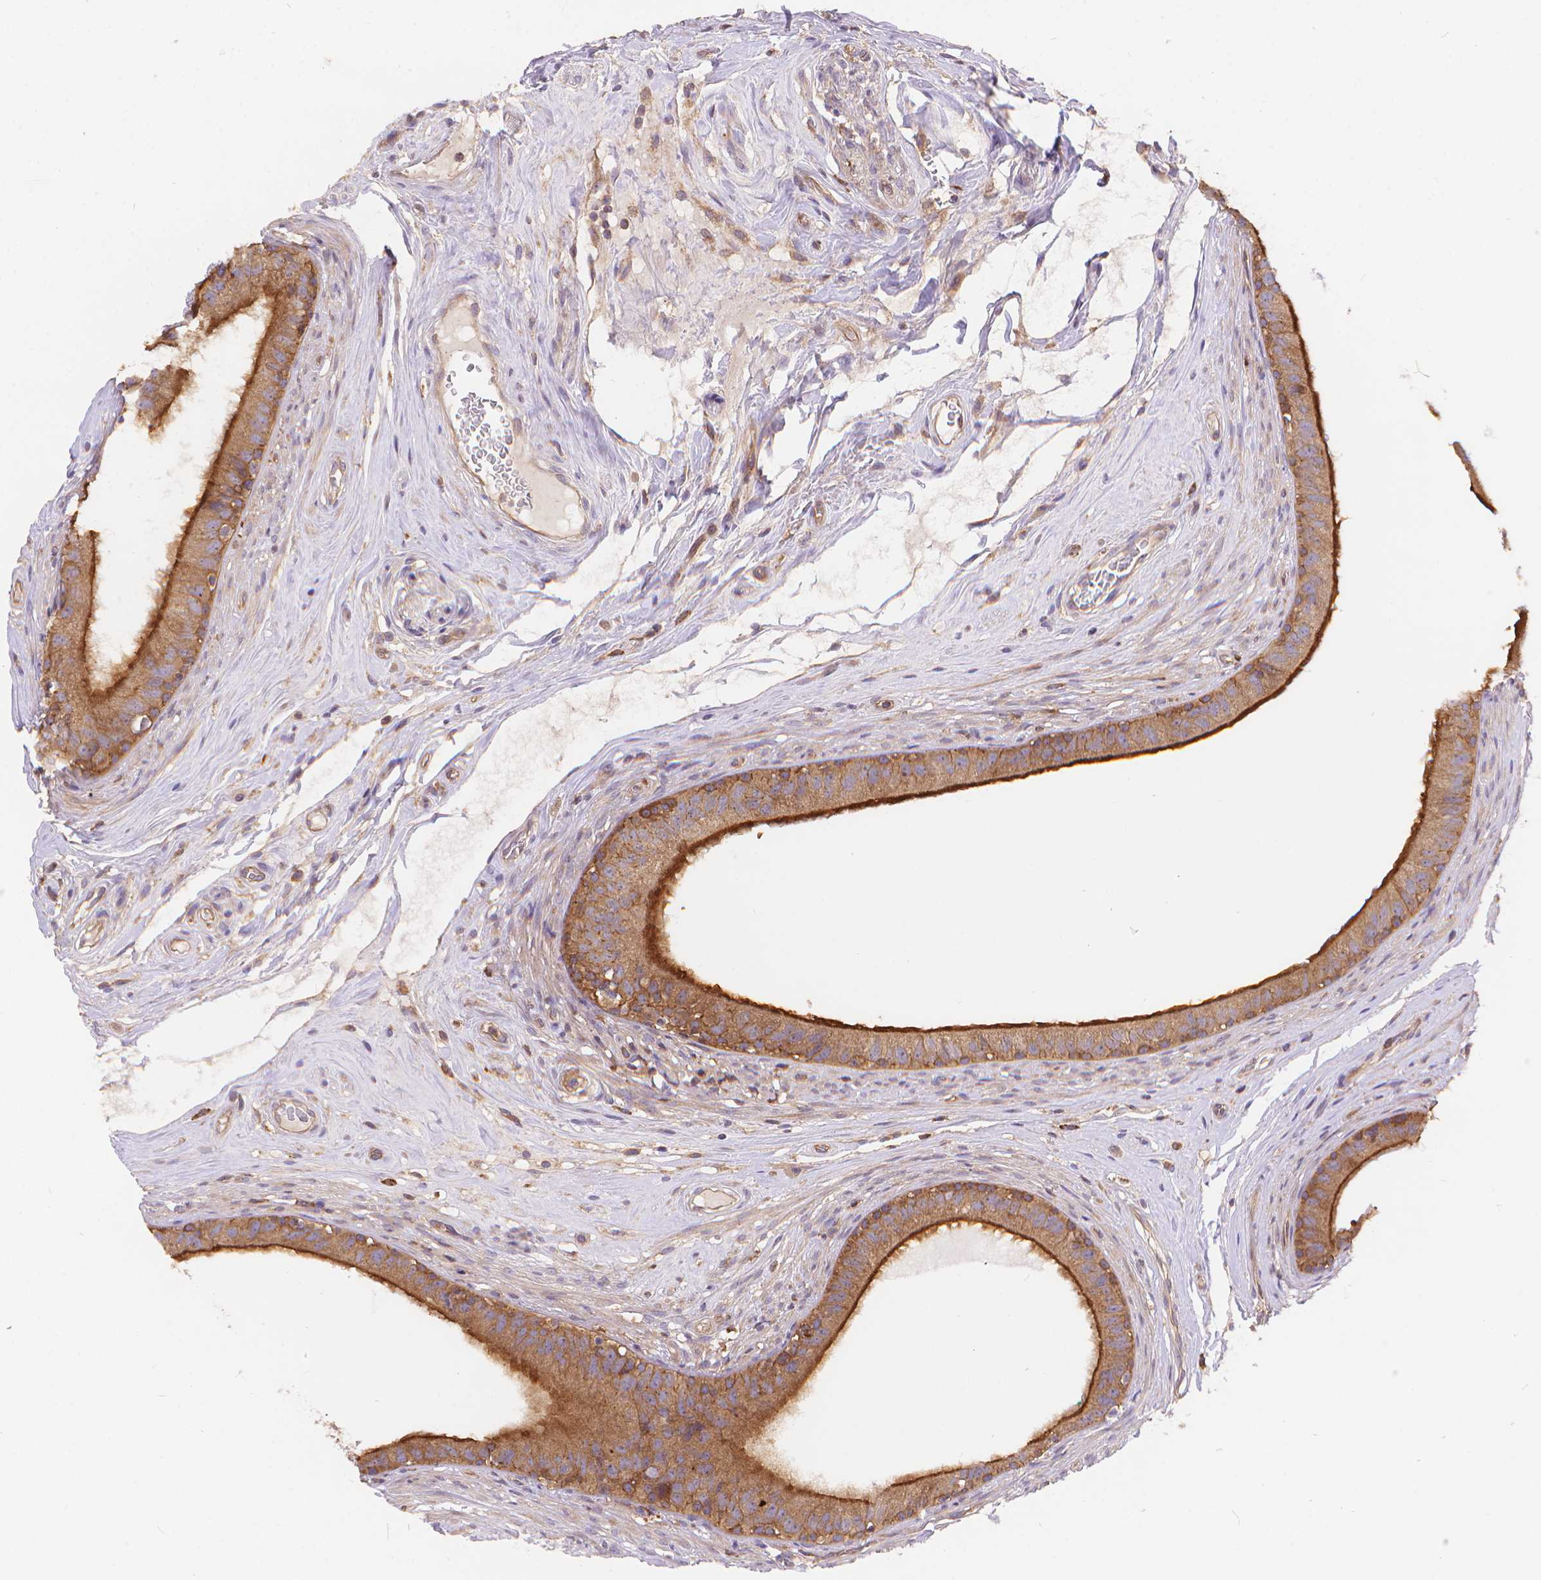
{"staining": {"intensity": "strong", "quantity": ">75%", "location": "cytoplasmic/membranous"}, "tissue": "epididymis", "cell_type": "Glandular cells", "image_type": "normal", "snomed": [{"axis": "morphology", "description": "Normal tissue, NOS"}, {"axis": "topography", "description": "Epididymis"}], "caption": "High-magnification brightfield microscopy of benign epididymis stained with DAB (brown) and counterstained with hematoxylin (blue). glandular cells exhibit strong cytoplasmic/membranous staining is present in approximately>75% of cells.", "gene": "ARAP1", "patient": {"sex": "male", "age": 59}}